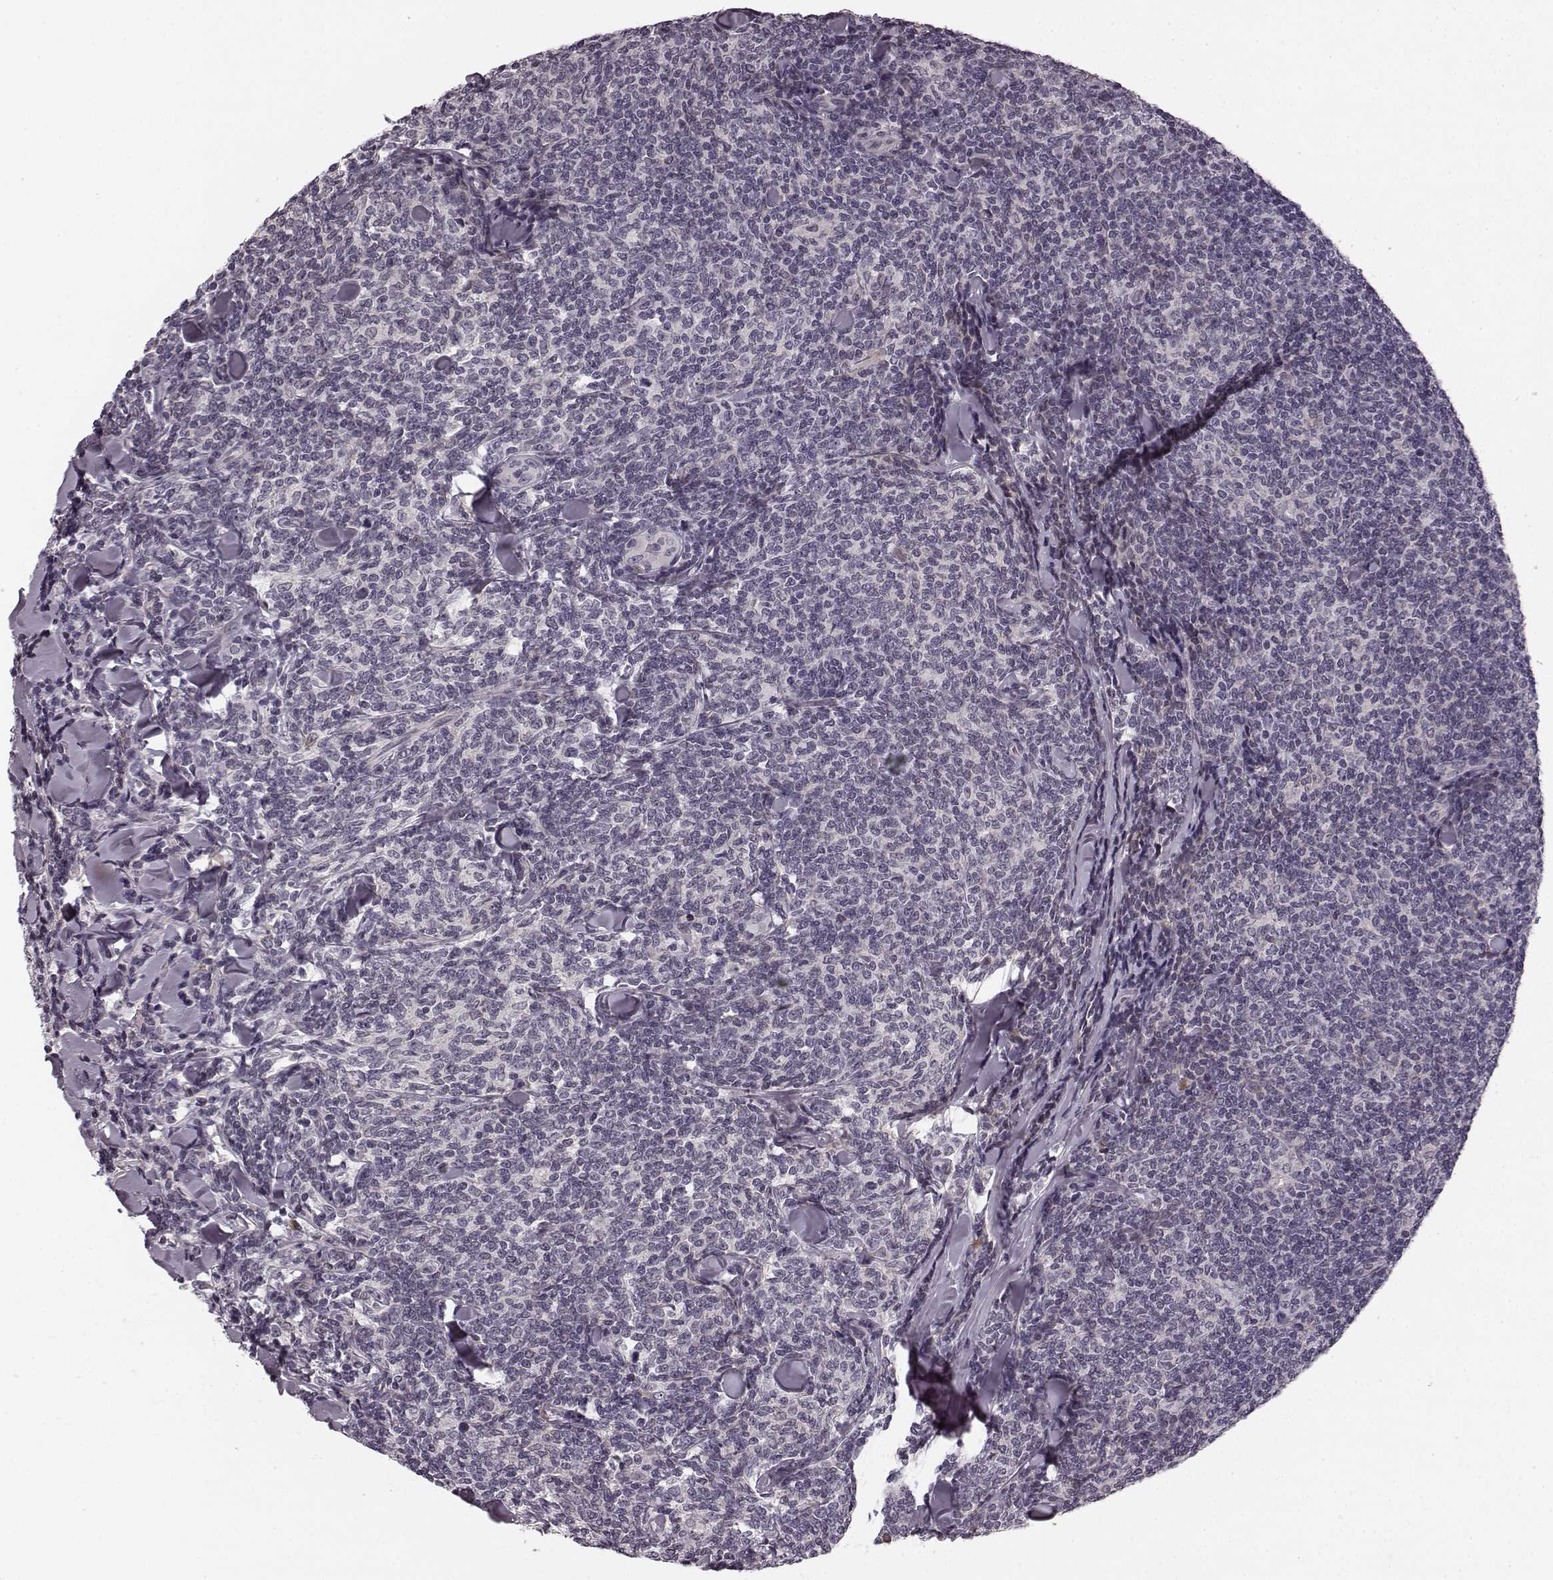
{"staining": {"intensity": "negative", "quantity": "none", "location": "none"}, "tissue": "lymphoma", "cell_type": "Tumor cells", "image_type": "cancer", "snomed": [{"axis": "morphology", "description": "Malignant lymphoma, non-Hodgkin's type, Low grade"}, {"axis": "topography", "description": "Lymph node"}], "caption": "A photomicrograph of human malignant lymphoma, non-Hodgkin's type (low-grade) is negative for staining in tumor cells. Brightfield microscopy of IHC stained with DAB (3,3'-diaminobenzidine) (brown) and hematoxylin (blue), captured at high magnification.", "gene": "FAM234B", "patient": {"sex": "female", "age": 56}}